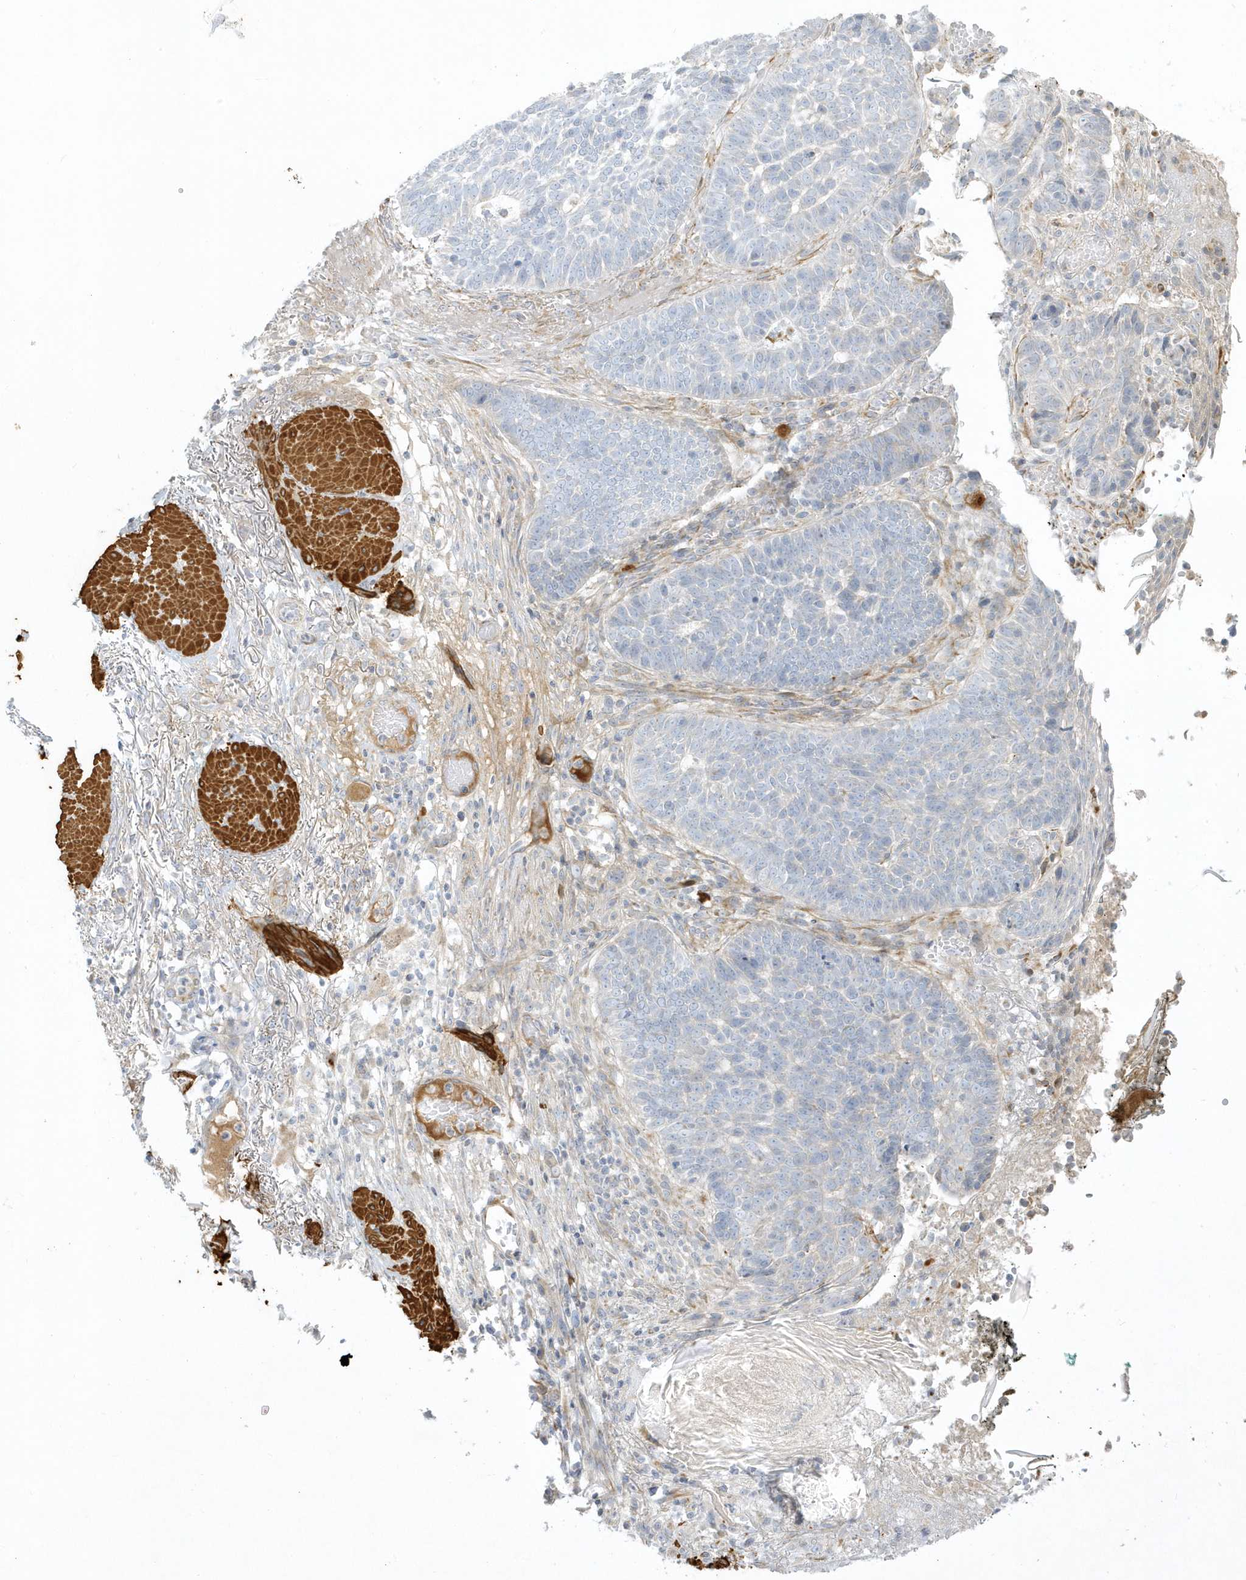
{"staining": {"intensity": "negative", "quantity": "none", "location": "none"}, "tissue": "skin cancer", "cell_type": "Tumor cells", "image_type": "cancer", "snomed": [{"axis": "morphology", "description": "Normal tissue, NOS"}, {"axis": "morphology", "description": "Basal cell carcinoma"}, {"axis": "topography", "description": "Skin"}], "caption": "This is a histopathology image of IHC staining of skin cancer (basal cell carcinoma), which shows no positivity in tumor cells.", "gene": "THADA", "patient": {"sex": "male", "age": 64}}